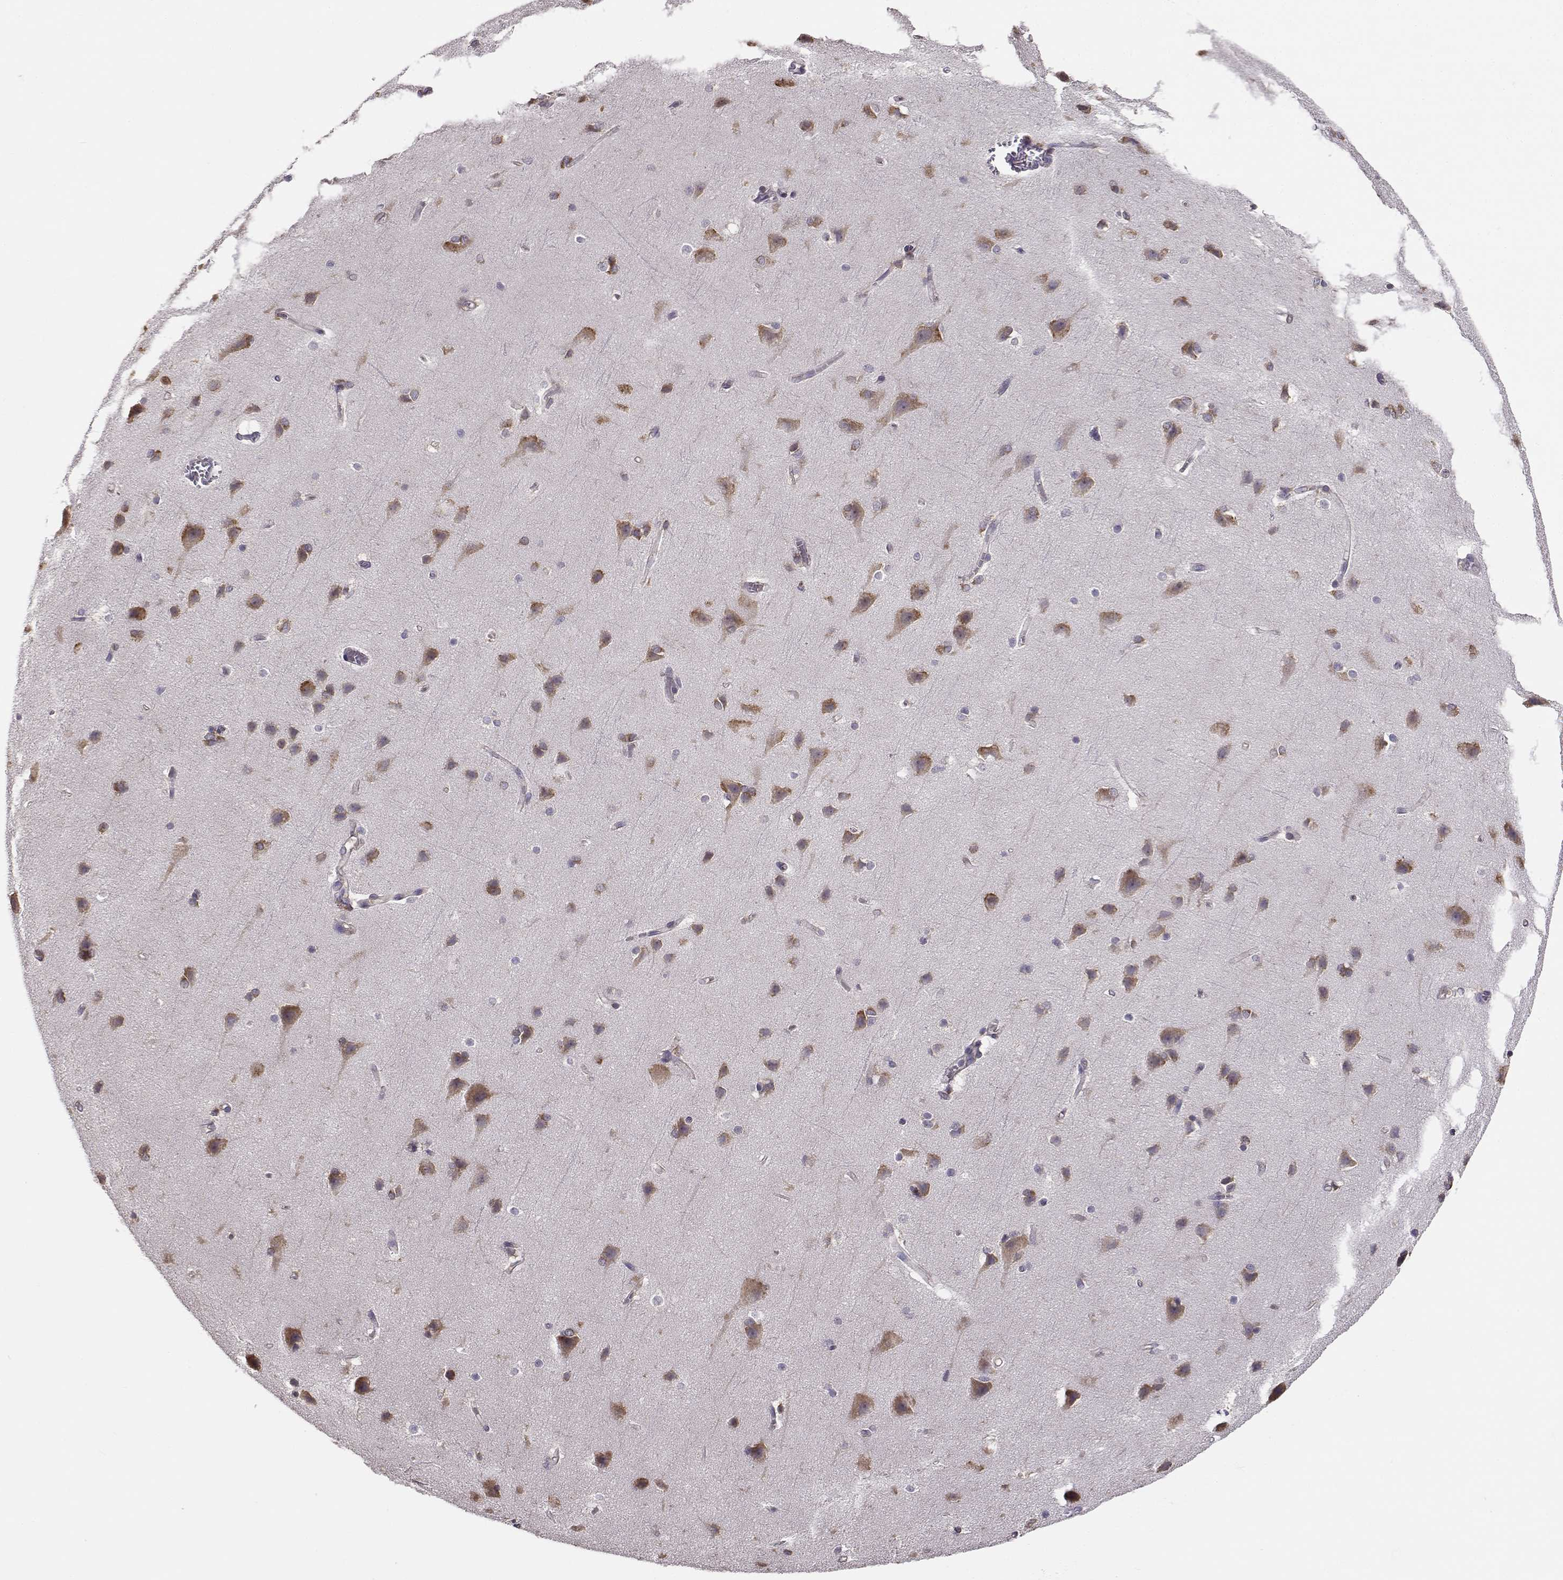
{"staining": {"intensity": "negative", "quantity": "none", "location": "none"}, "tissue": "cerebral cortex", "cell_type": "Endothelial cells", "image_type": "normal", "snomed": [{"axis": "morphology", "description": "Normal tissue, NOS"}, {"axis": "topography", "description": "Cerebral cortex"}], "caption": "The IHC image has no significant expression in endothelial cells of cerebral cortex.", "gene": "BEND6", "patient": {"sex": "male", "age": 37}}